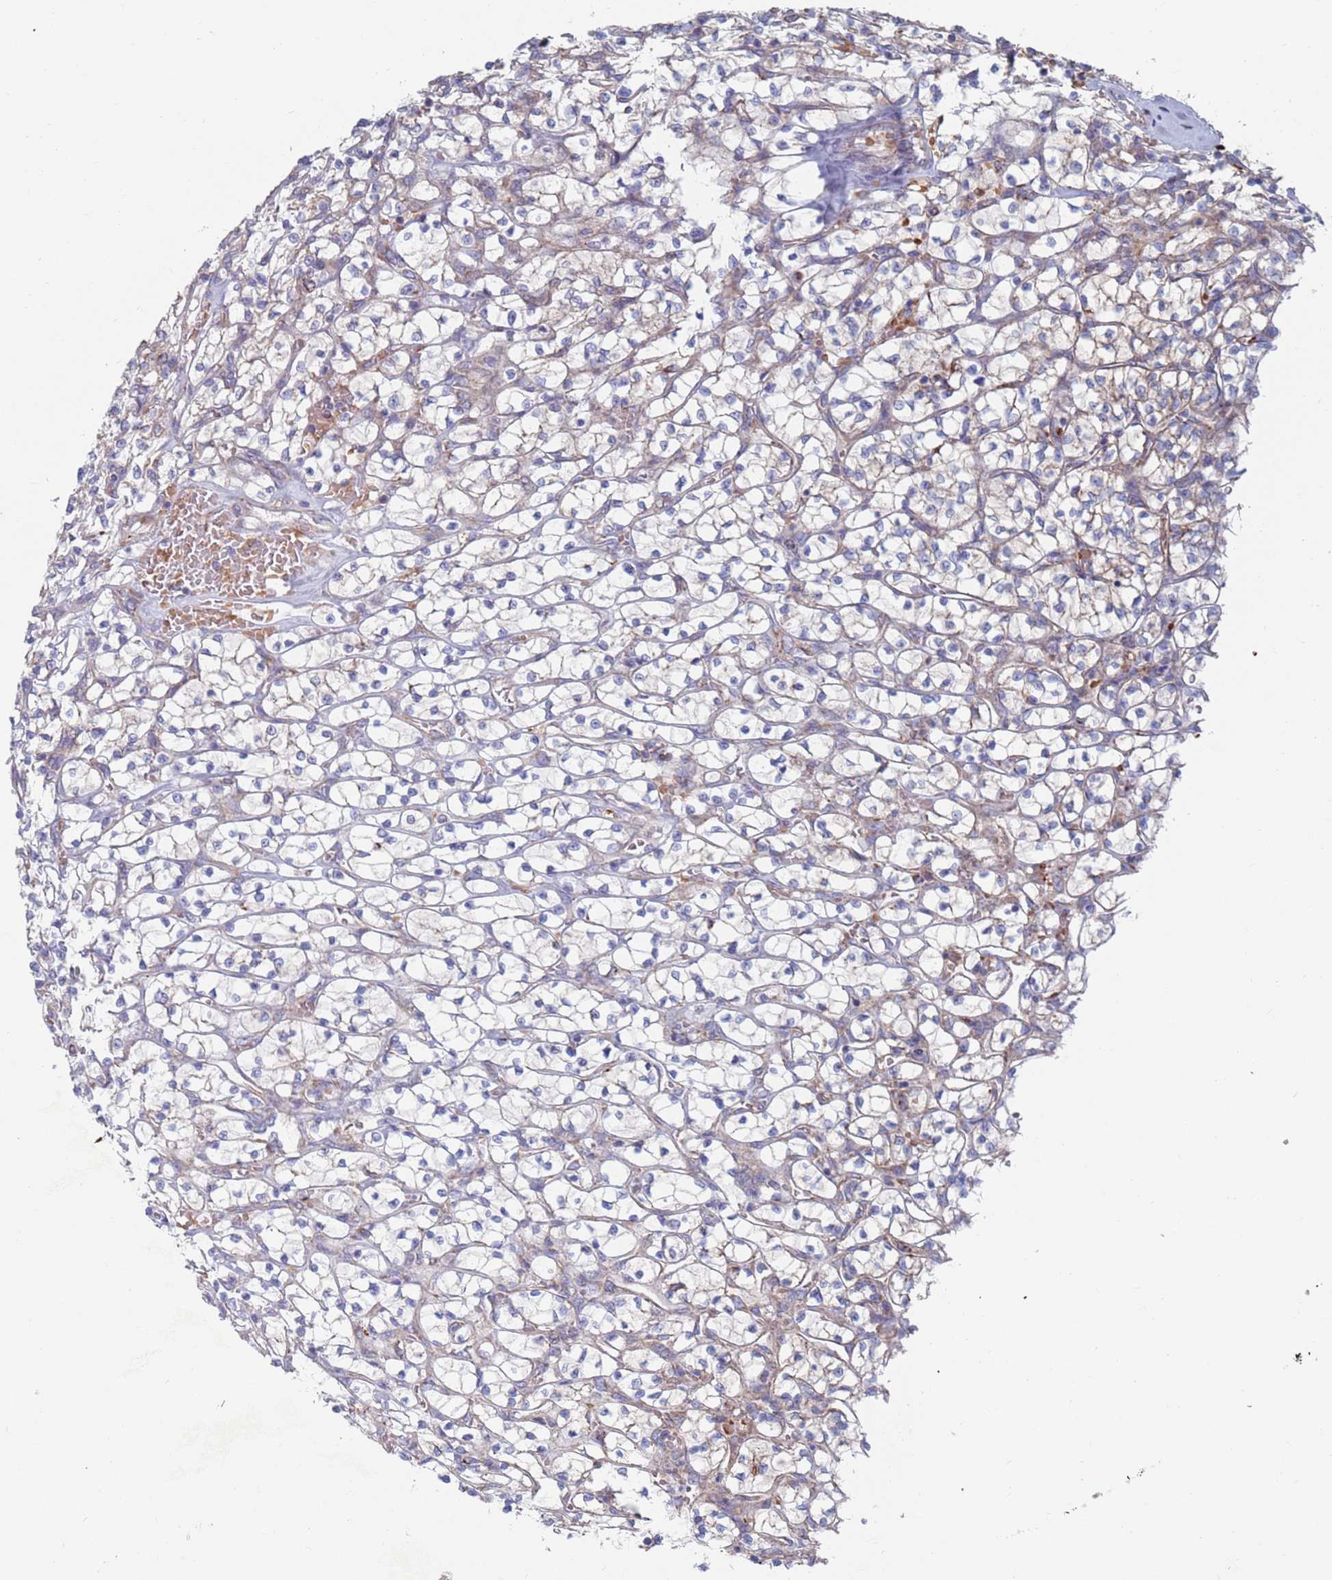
{"staining": {"intensity": "weak", "quantity": "<25%", "location": "cytoplasmic/membranous"}, "tissue": "renal cancer", "cell_type": "Tumor cells", "image_type": "cancer", "snomed": [{"axis": "morphology", "description": "Adenocarcinoma, NOS"}, {"axis": "topography", "description": "Kidney"}], "caption": "IHC of human renal cancer exhibits no positivity in tumor cells.", "gene": "CHCHD6", "patient": {"sex": "female", "age": 64}}